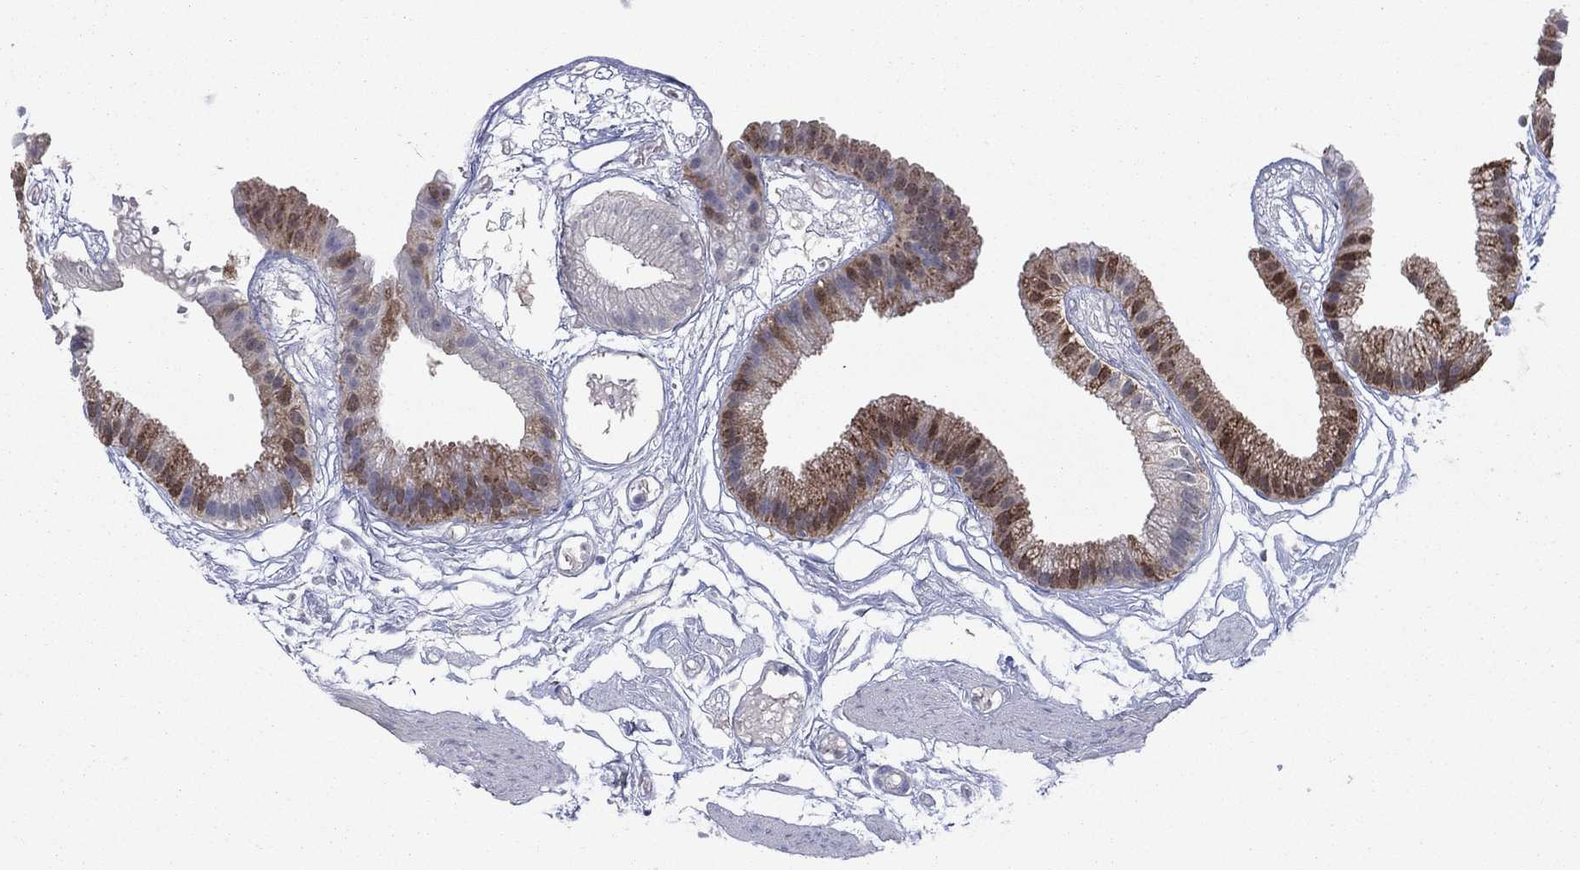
{"staining": {"intensity": "strong", "quantity": "<25%", "location": "cytoplasmic/membranous"}, "tissue": "gallbladder", "cell_type": "Glandular cells", "image_type": "normal", "snomed": [{"axis": "morphology", "description": "Normal tissue, NOS"}, {"axis": "topography", "description": "Gallbladder"}], "caption": "Immunohistochemical staining of unremarkable human gallbladder reveals <25% levels of strong cytoplasmic/membranous protein staining in about <25% of glandular cells. (DAB (3,3'-diaminobenzidine) IHC, brown staining for protein, blue staining for nuclei).", "gene": "GRHPR", "patient": {"sex": "female", "age": 45}}